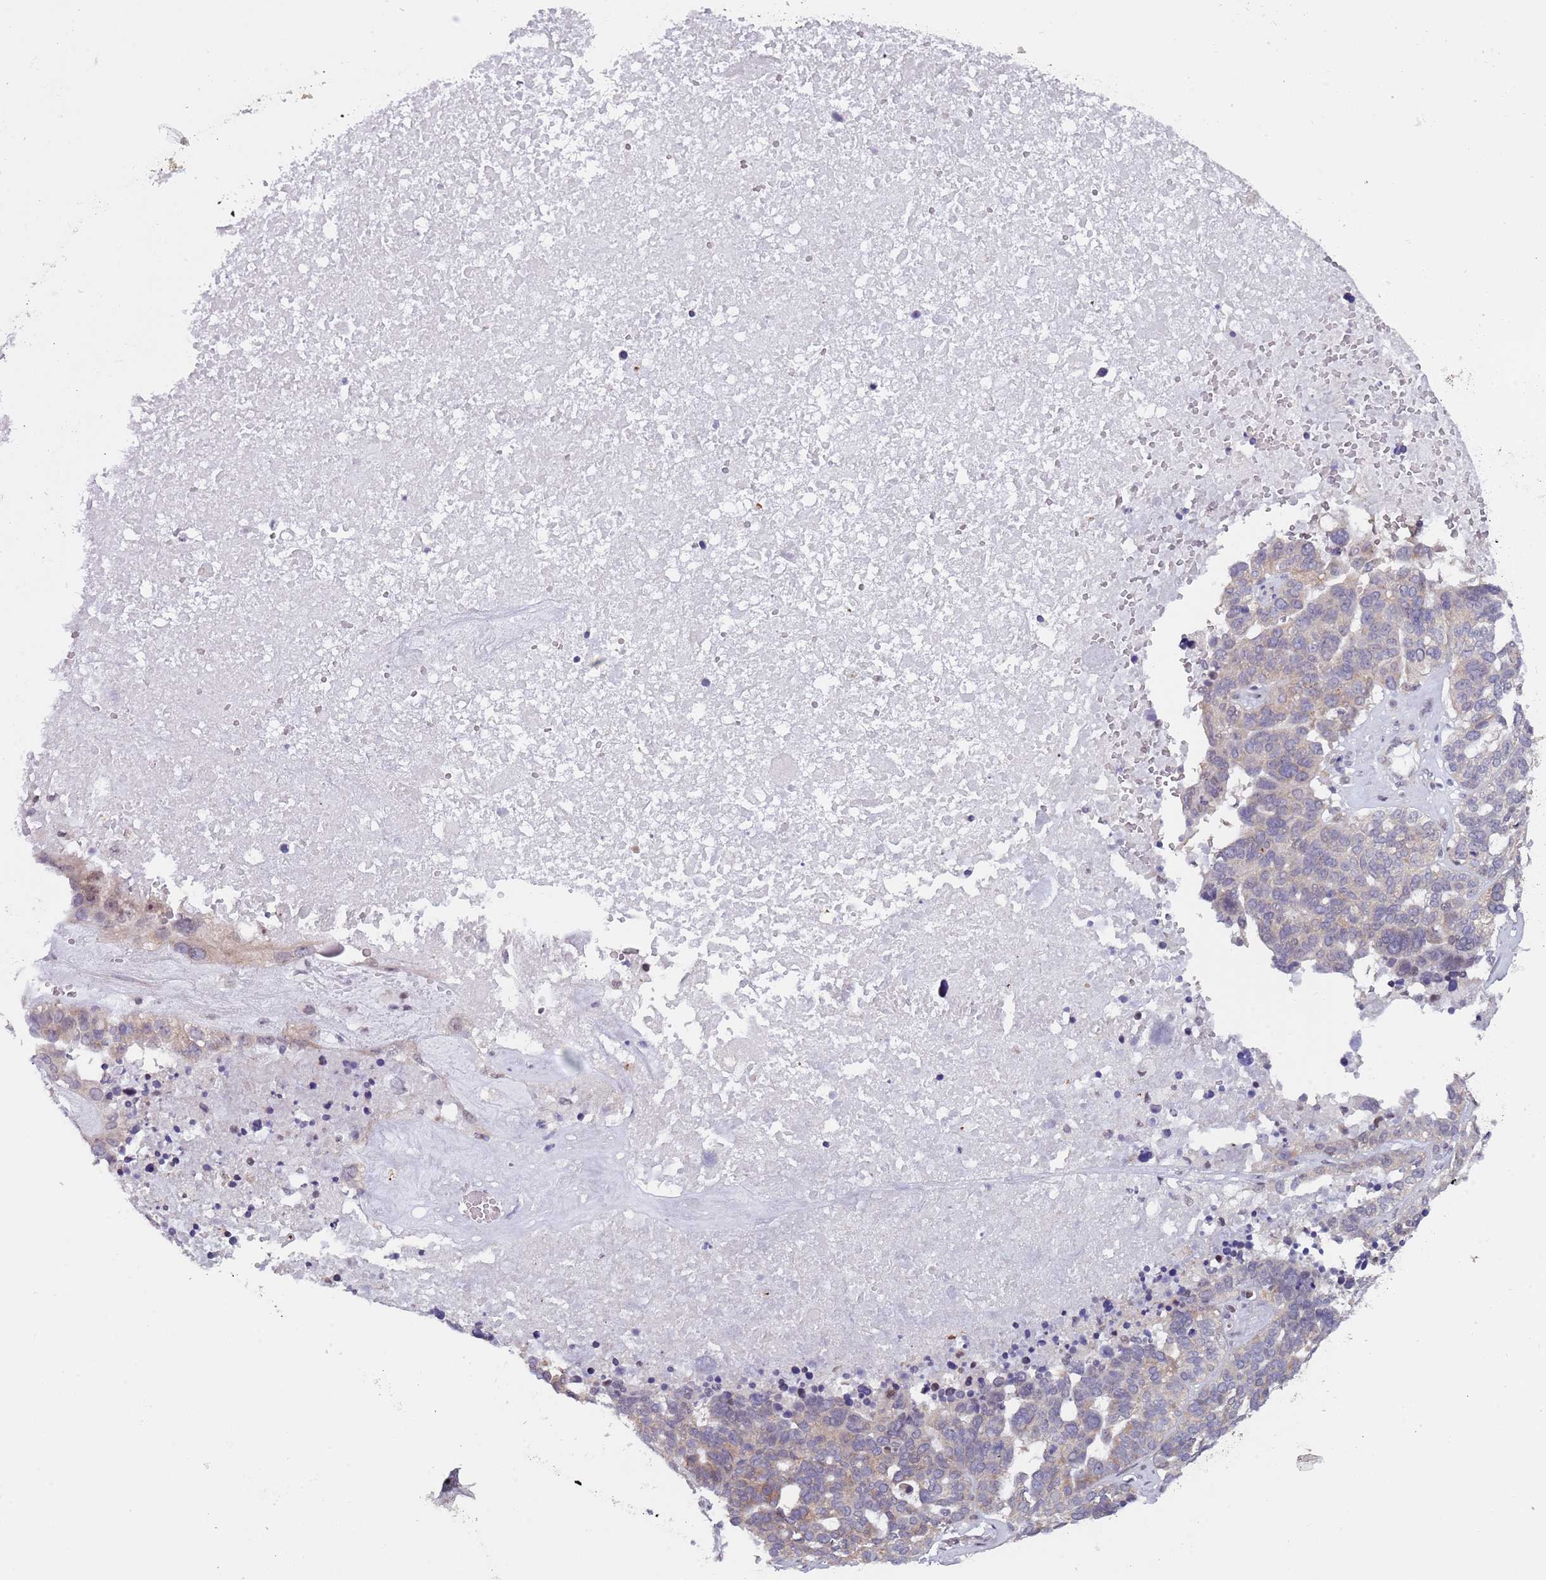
{"staining": {"intensity": "weak", "quantity": "<25%", "location": "cytoplasmic/membranous"}, "tissue": "ovarian cancer", "cell_type": "Tumor cells", "image_type": "cancer", "snomed": [{"axis": "morphology", "description": "Cystadenocarcinoma, serous, NOS"}, {"axis": "topography", "description": "Ovary"}], "caption": "Tumor cells show no significant protein staining in ovarian cancer (serous cystadenocarcinoma).", "gene": "SLC25A32", "patient": {"sex": "female", "age": 59}}